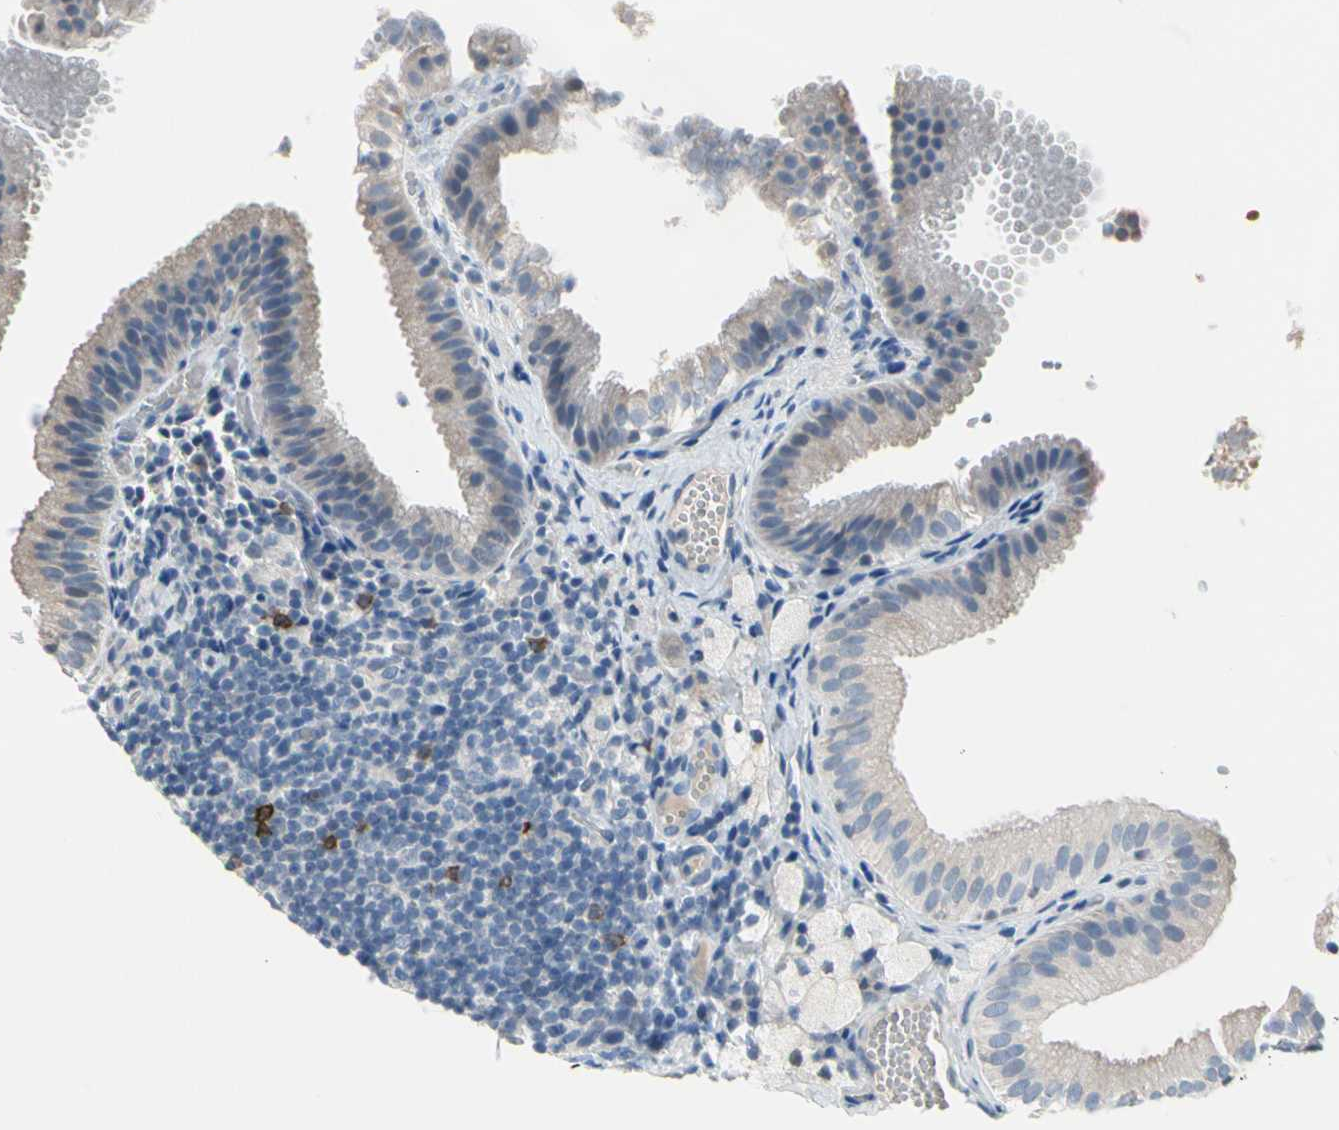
{"staining": {"intensity": "weak", "quantity": "25%-75%", "location": "cytoplasmic/membranous"}, "tissue": "gallbladder", "cell_type": "Glandular cells", "image_type": "normal", "snomed": [{"axis": "morphology", "description": "Normal tissue, NOS"}, {"axis": "topography", "description": "Gallbladder"}], "caption": "Brown immunohistochemical staining in benign gallbladder displays weak cytoplasmic/membranous positivity in about 25%-75% of glandular cells.", "gene": "STK40", "patient": {"sex": "female", "age": 24}}